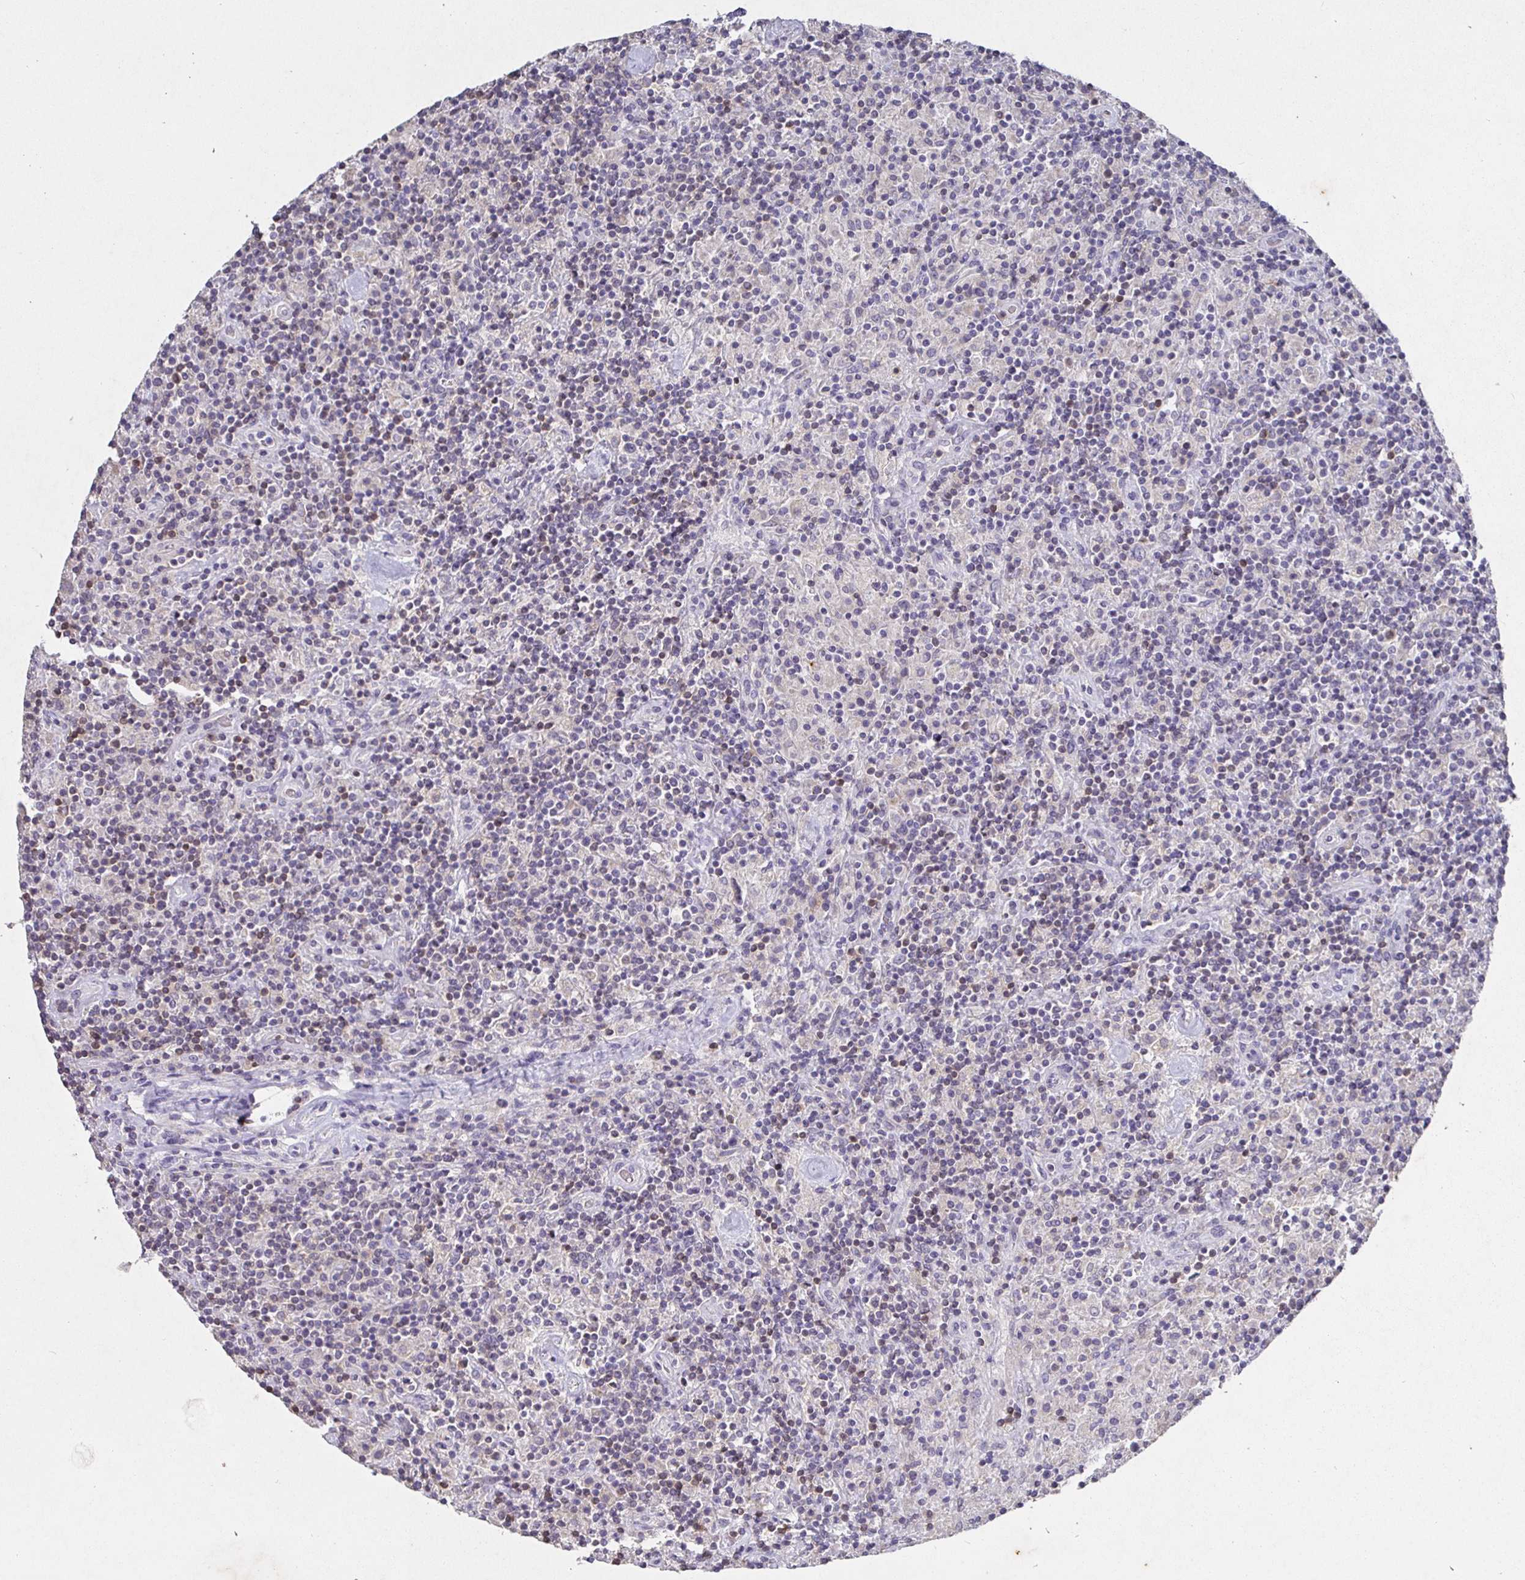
{"staining": {"intensity": "negative", "quantity": "none", "location": "none"}, "tissue": "lymphoma", "cell_type": "Tumor cells", "image_type": "cancer", "snomed": [{"axis": "morphology", "description": "Hodgkin's disease, NOS"}, {"axis": "topography", "description": "Thymus, NOS"}], "caption": "Hodgkin's disease was stained to show a protein in brown. There is no significant staining in tumor cells. (DAB immunohistochemistry visualized using brightfield microscopy, high magnification).", "gene": "SHISA4", "patient": {"sex": "female", "age": 17}}